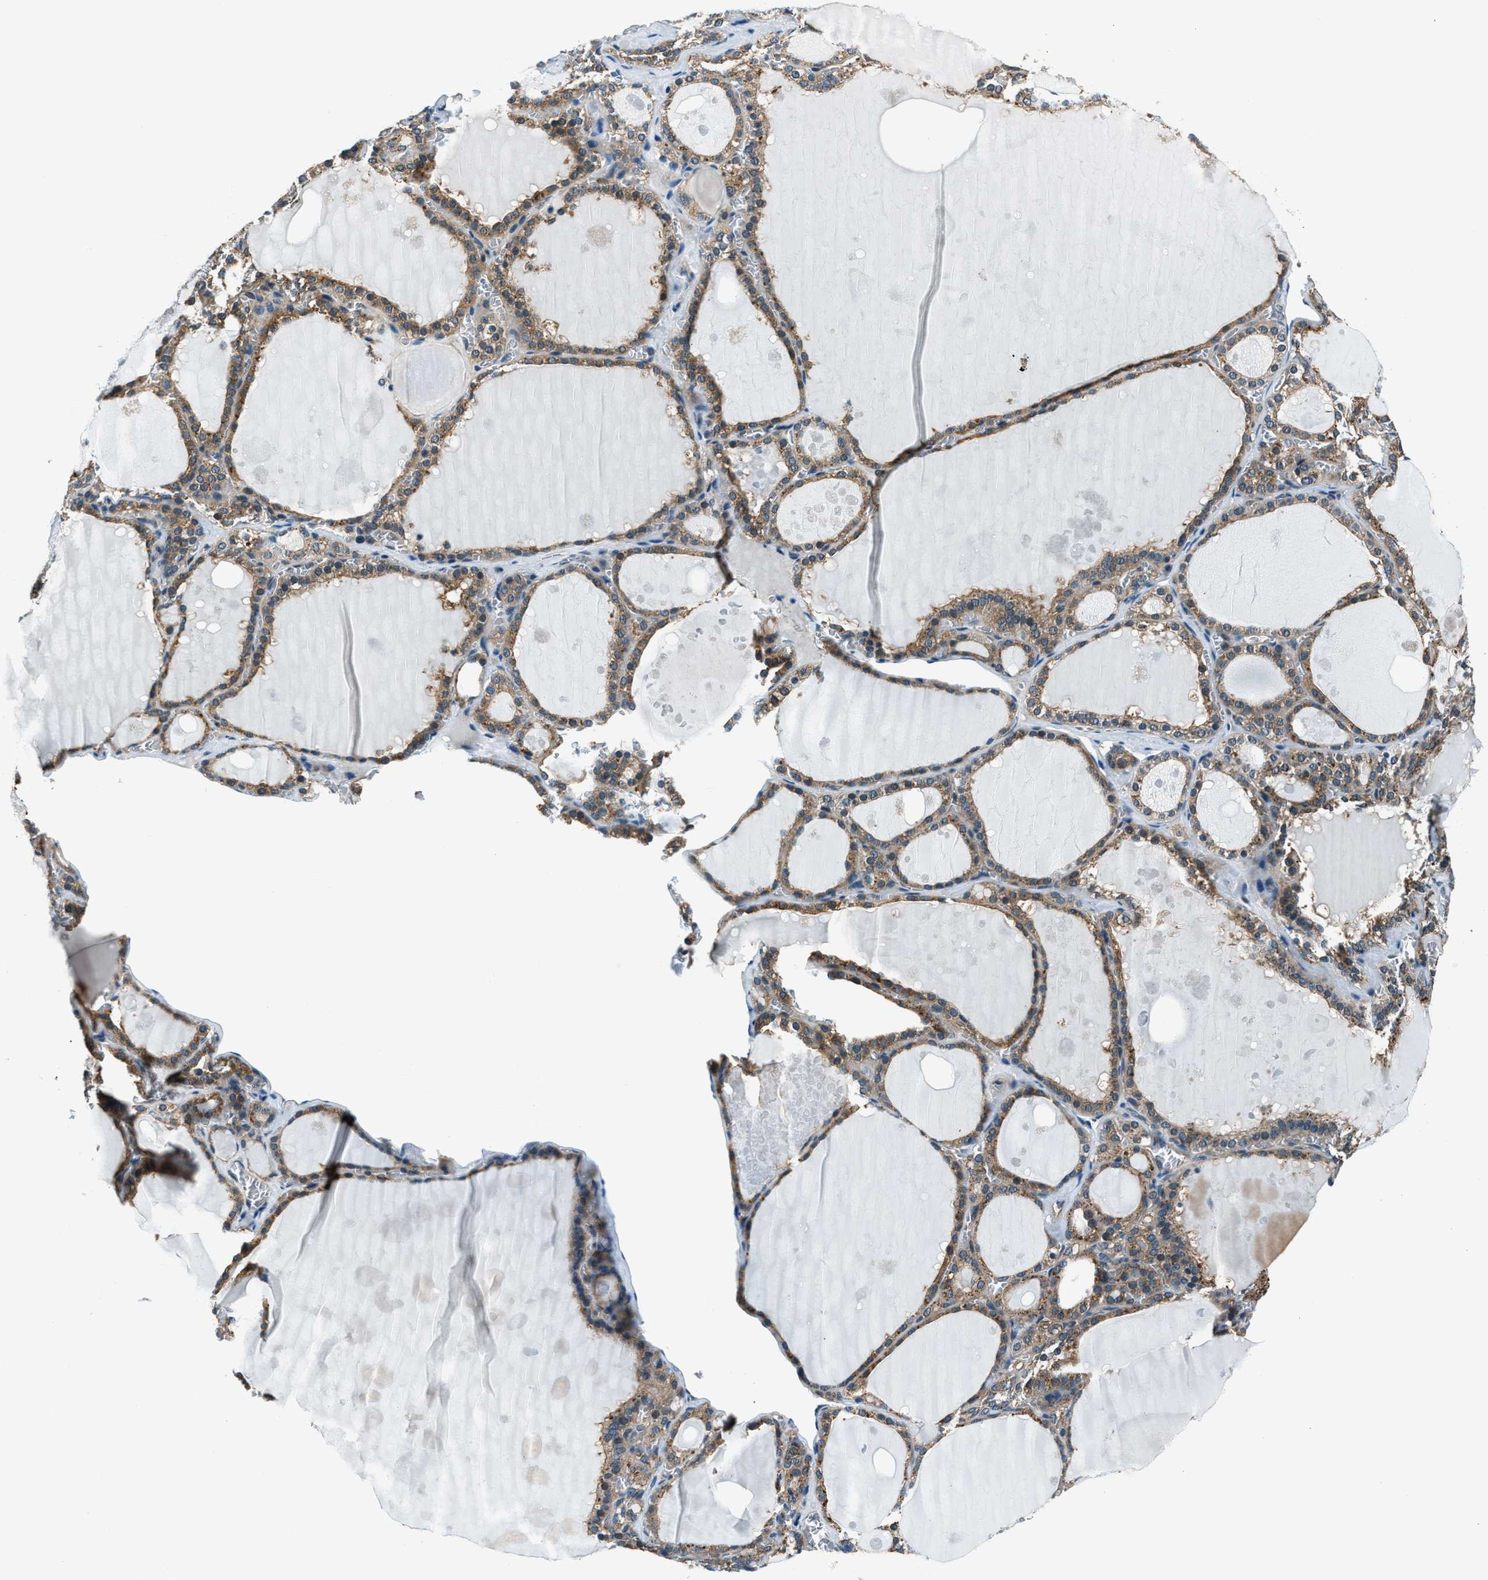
{"staining": {"intensity": "moderate", "quantity": ">75%", "location": "cytoplasmic/membranous"}, "tissue": "thyroid gland", "cell_type": "Glandular cells", "image_type": "normal", "snomed": [{"axis": "morphology", "description": "Normal tissue, NOS"}, {"axis": "topography", "description": "Thyroid gland"}], "caption": "A medium amount of moderate cytoplasmic/membranous staining is seen in about >75% of glandular cells in benign thyroid gland.", "gene": "SLC19A2", "patient": {"sex": "male", "age": 56}}